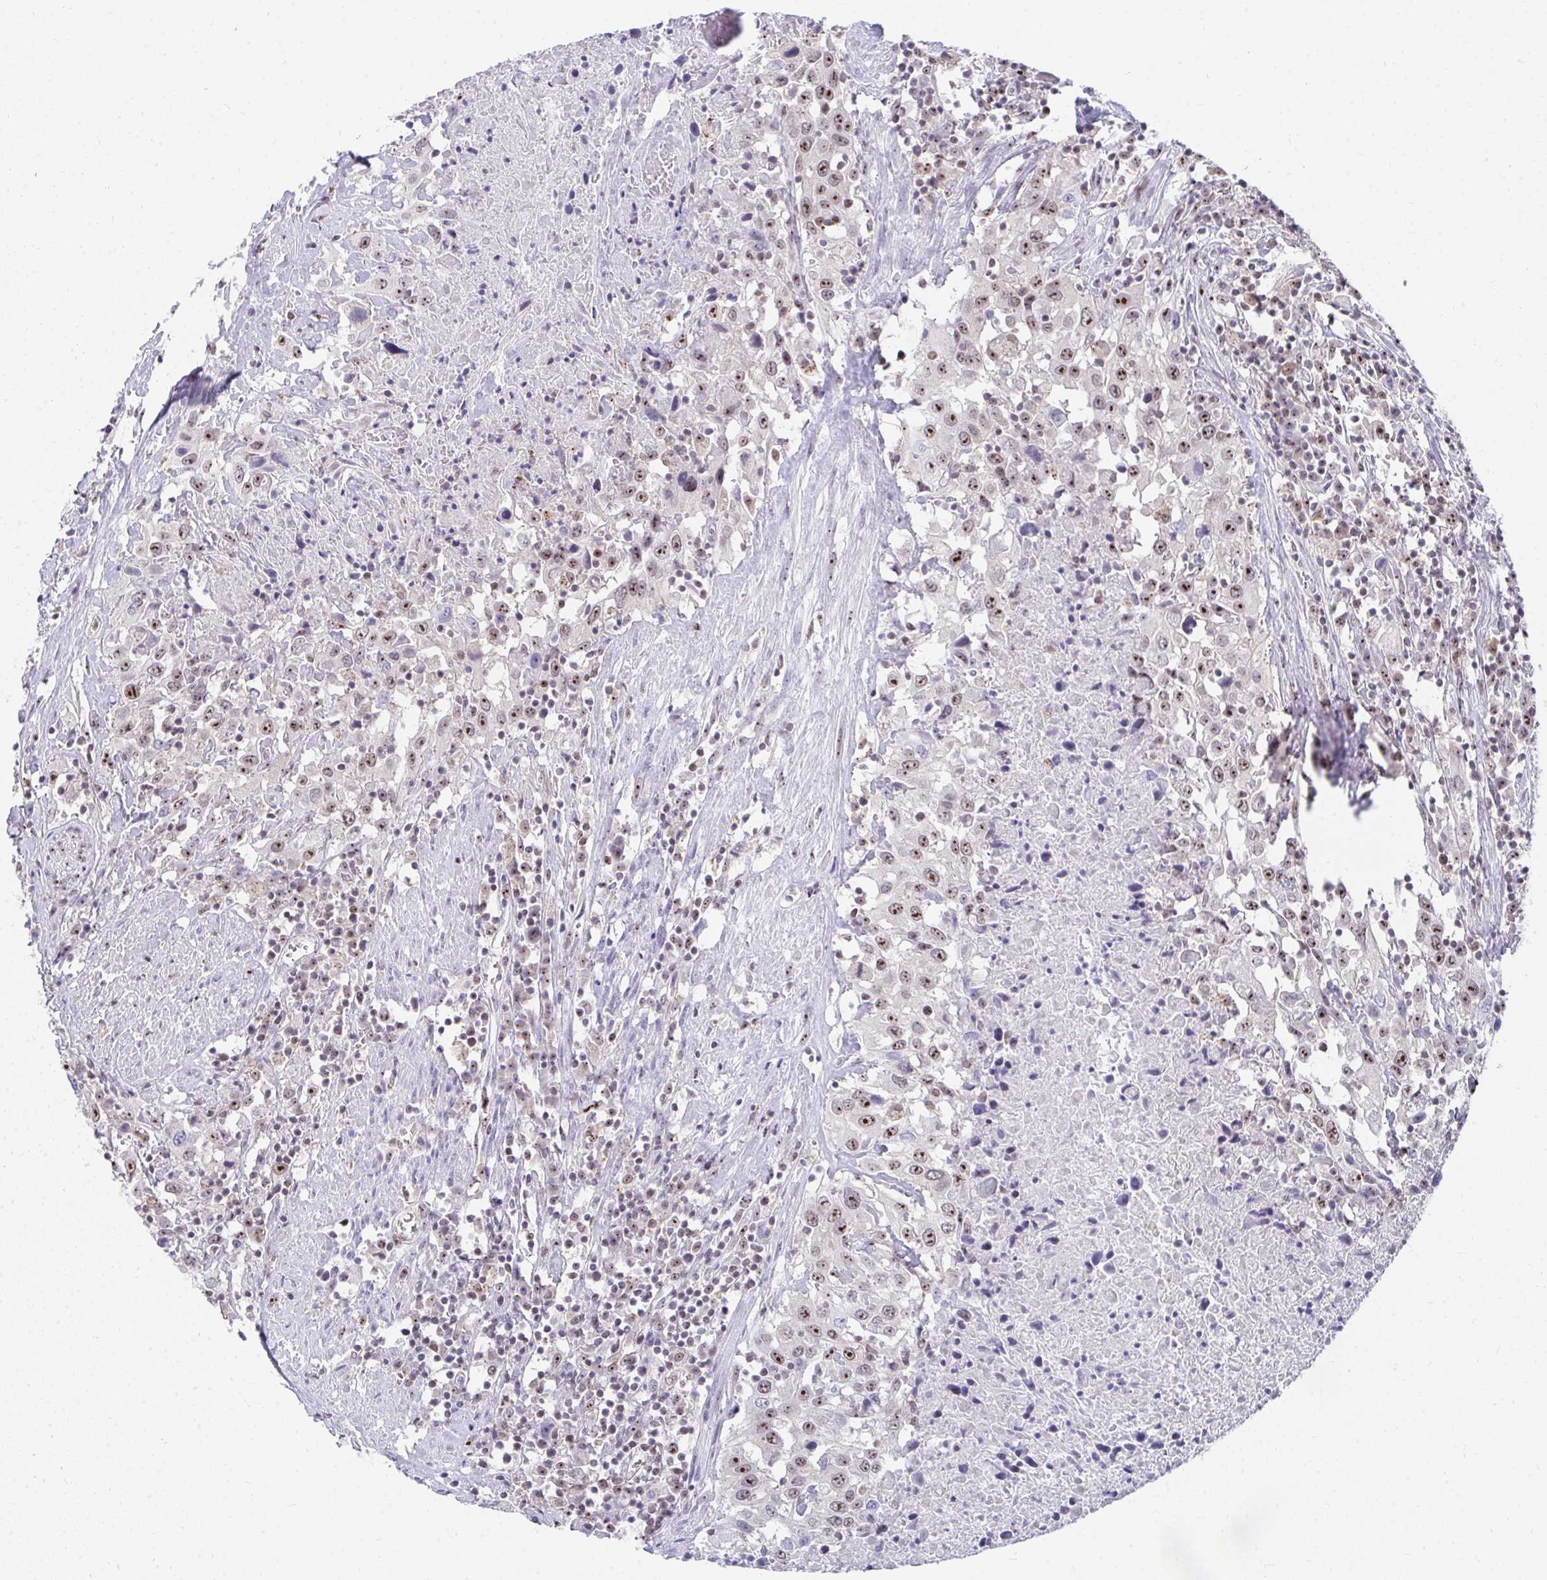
{"staining": {"intensity": "moderate", "quantity": ">75%", "location": "nuclear"}, "tissue": "urothelial cancer", "cell_type": "Tumor cells", "image_type": "cancer", "snomed": [{"axis": "morphology", "description": "Urothelial carcinoma, High grade"}, {"axis": "topography", "description": "Urinary bladder"}], "caption": "This is an image of immunohistochemistry staining of urothelial carcinoma (high-grade), which shows moderate positivity in the nuclear of tumor cells.", "gene": "HIRA", "patient": {"sex": "male", "age": 61}}